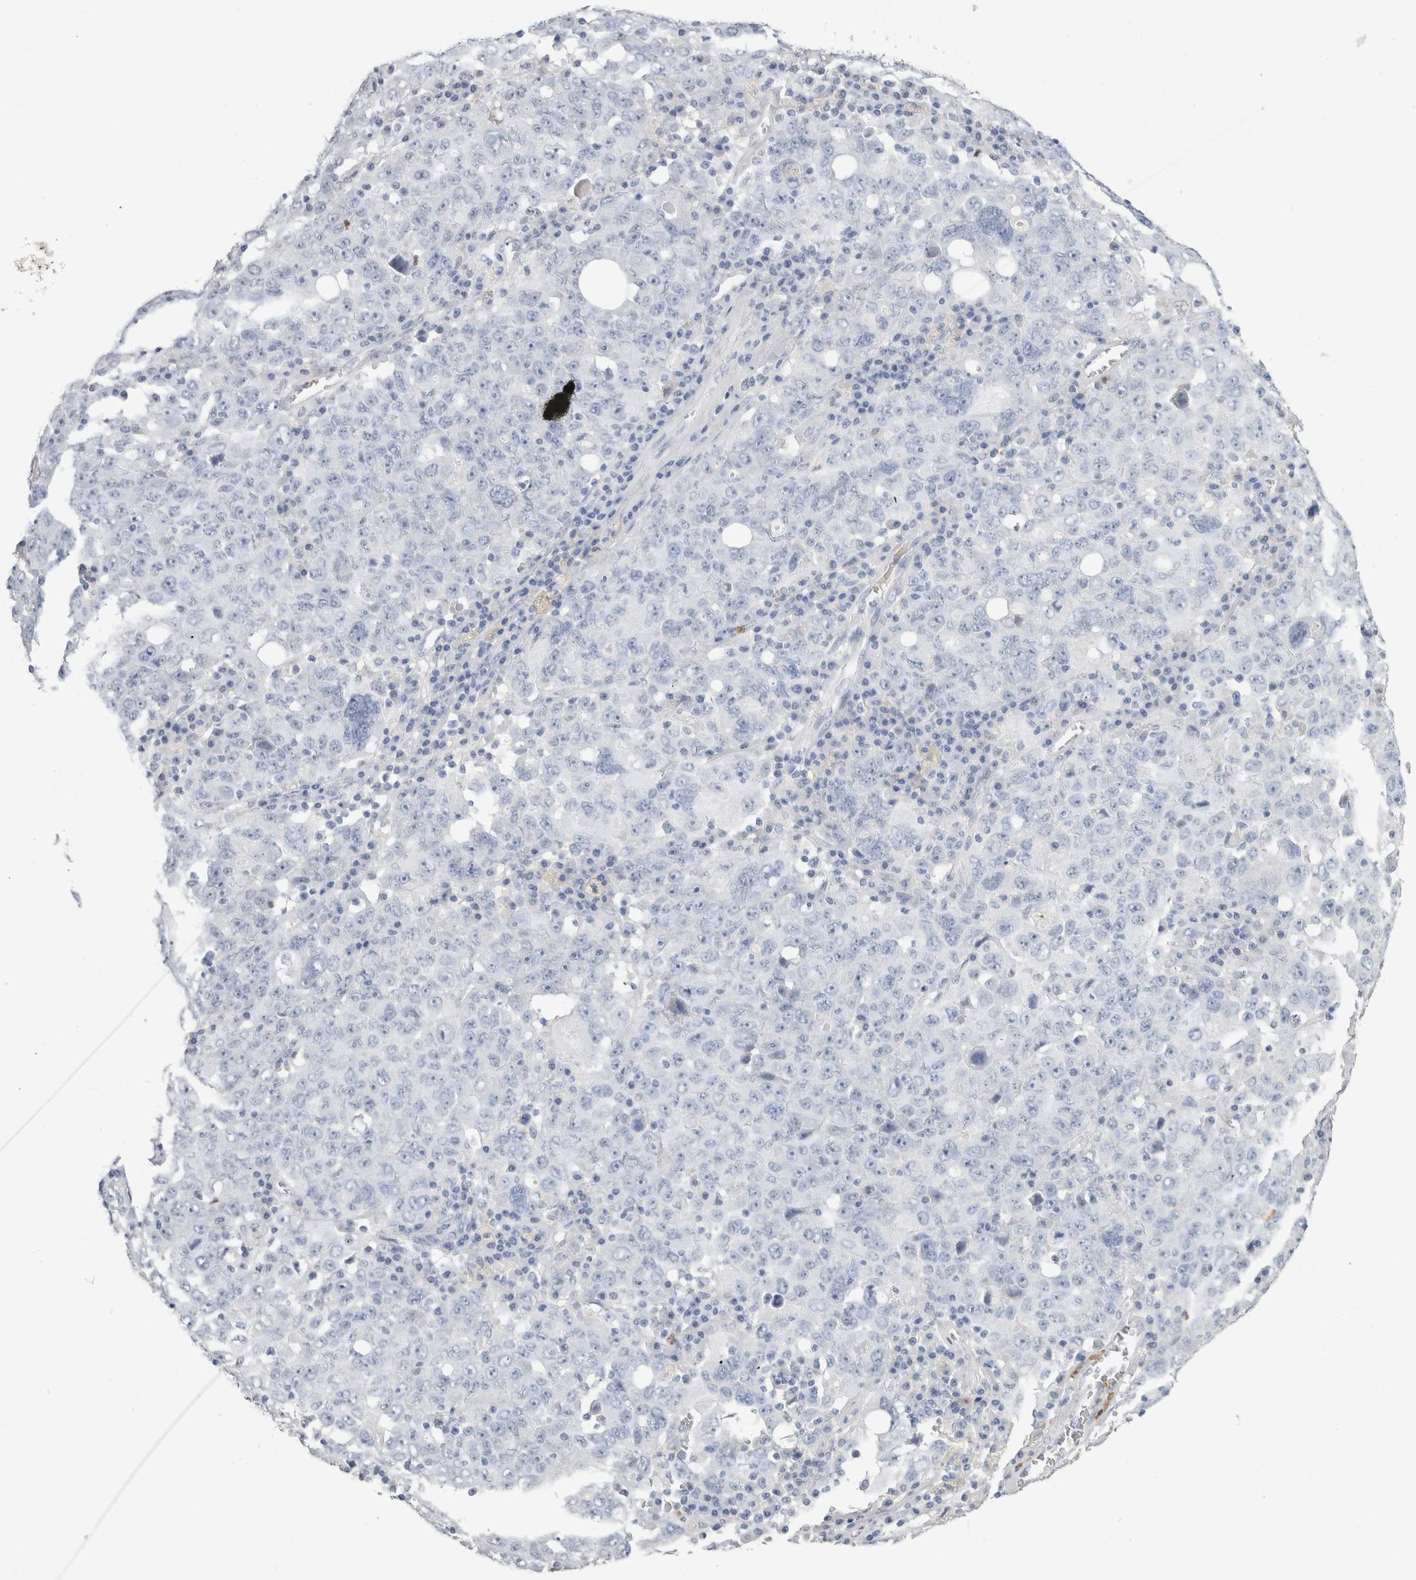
{"staining": {"intensity": "negative", "quantity": "none", "location": "none"}, "tissue": "ovarian cancer", "cell_type": "Tumor cells", "image_type": "cancer", "snomed": [{"axis": "morphology", "description": "Carcinoma, endometroid"}, {"axis": "topography", "description": "Ovary"}], "caption": "DAB (3,3'-diaminobenzidine) immunohistochemical staining of human ovarian cancer demonstrates no significant expression in tumor cells.", "gene": "S100A12", "patient": {"sex": "female", "age": 62}}